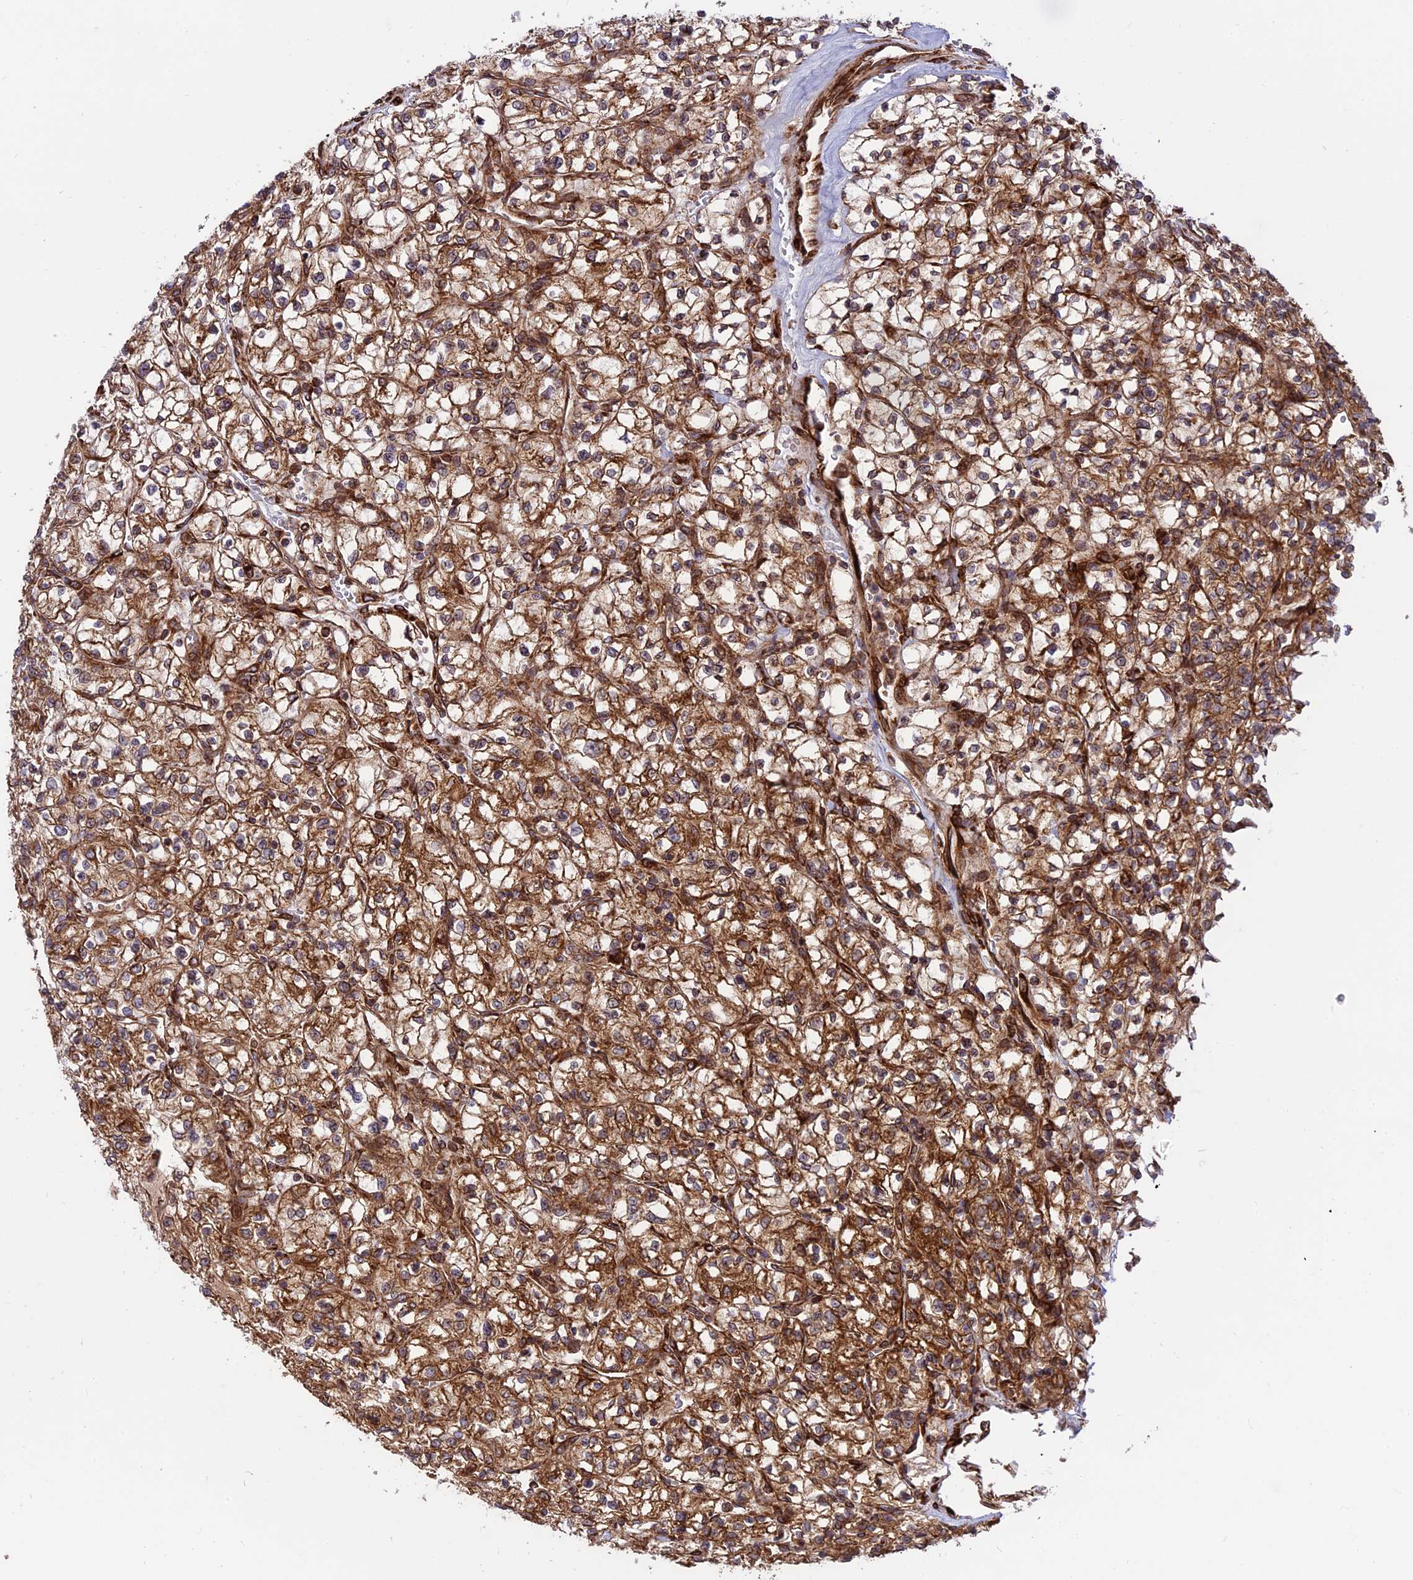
{"staining": {"intensity": "moderate", "quantity": "<25%", "location": "cytoplasmic/membranous"}, "tissue": "renal cancer", "cell_type": "Tumor cells", "image_type": "cancer", "snomed": [{"axis": "morphology", "description": "Adenocarcinoma, NOS"}, {"axis": "topography", "description": "Kidney"}], "caption": "This photomicrograph exhibits immunohistochemistry staining of human adenocarcinoma (renal), with low moderate cytoplasmic/membranous positivity in about <25% of tumor cells.", "gene": "CRTAP", "patient": {"sex": "female", "age": 64}}